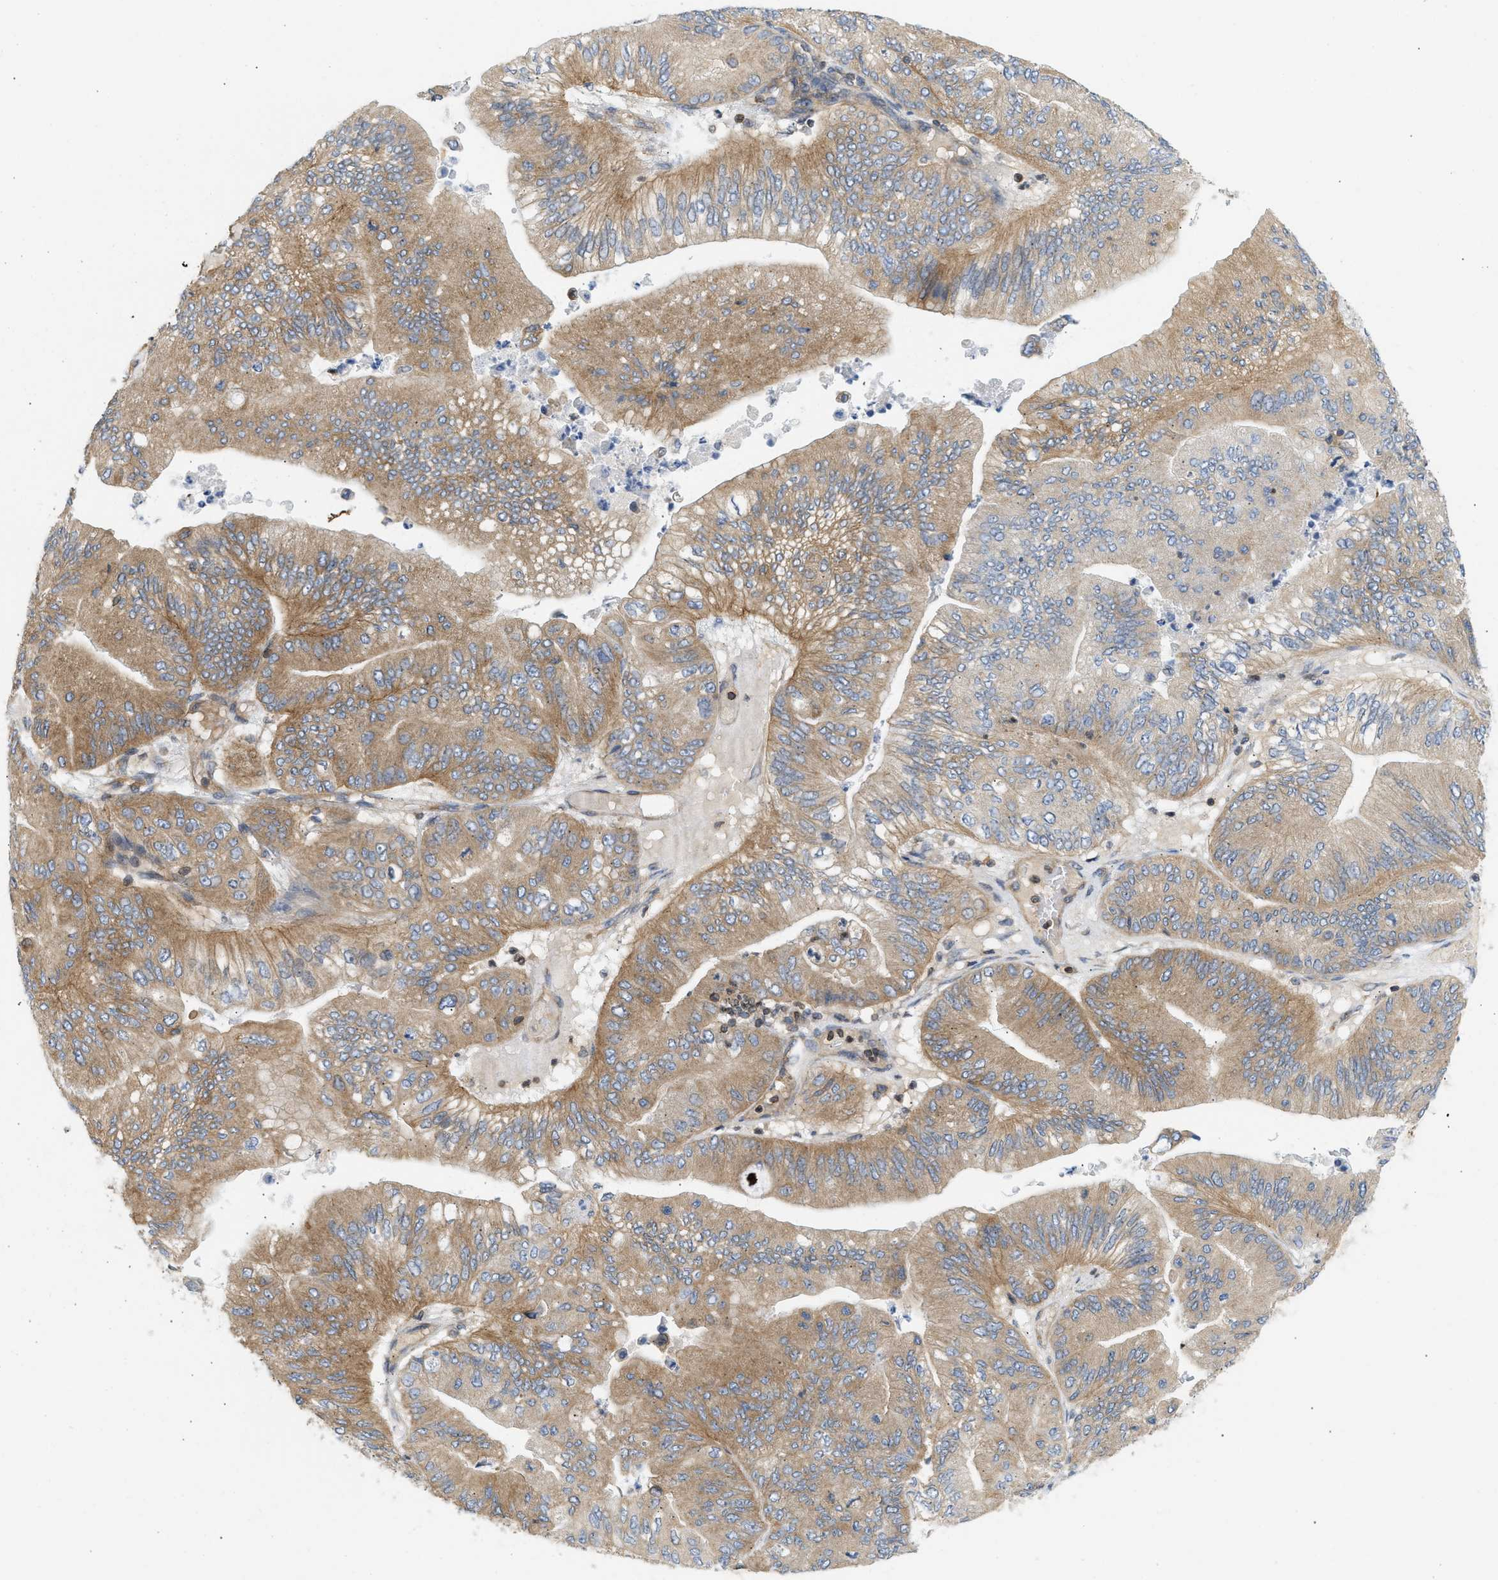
{"staining": {"intensity": "moderate", "quantity": ">75%", "location": "cytoplasmic/membranous"}, "tissue": "ovarian cancer", "cell_type": "Tumor cells", "image_type": "cancer", "snomed": [{"axis": "morphology", "description": "Cystadenocarcinoma, mucinous, NOS"}, {"axis": "topography", "description": "Ovary"}], "caption": "This photomicrograph demonstrates ovarian cancer stained with immunohistochemistry (IHC) to label a protein in brown. The cytoplasmic/membranous of tumor cells show moderate positivity for the protein. Nuclei are counter-stained blue.", "gene": "STRN", "patient": {"sex": "female", "age": 61}}